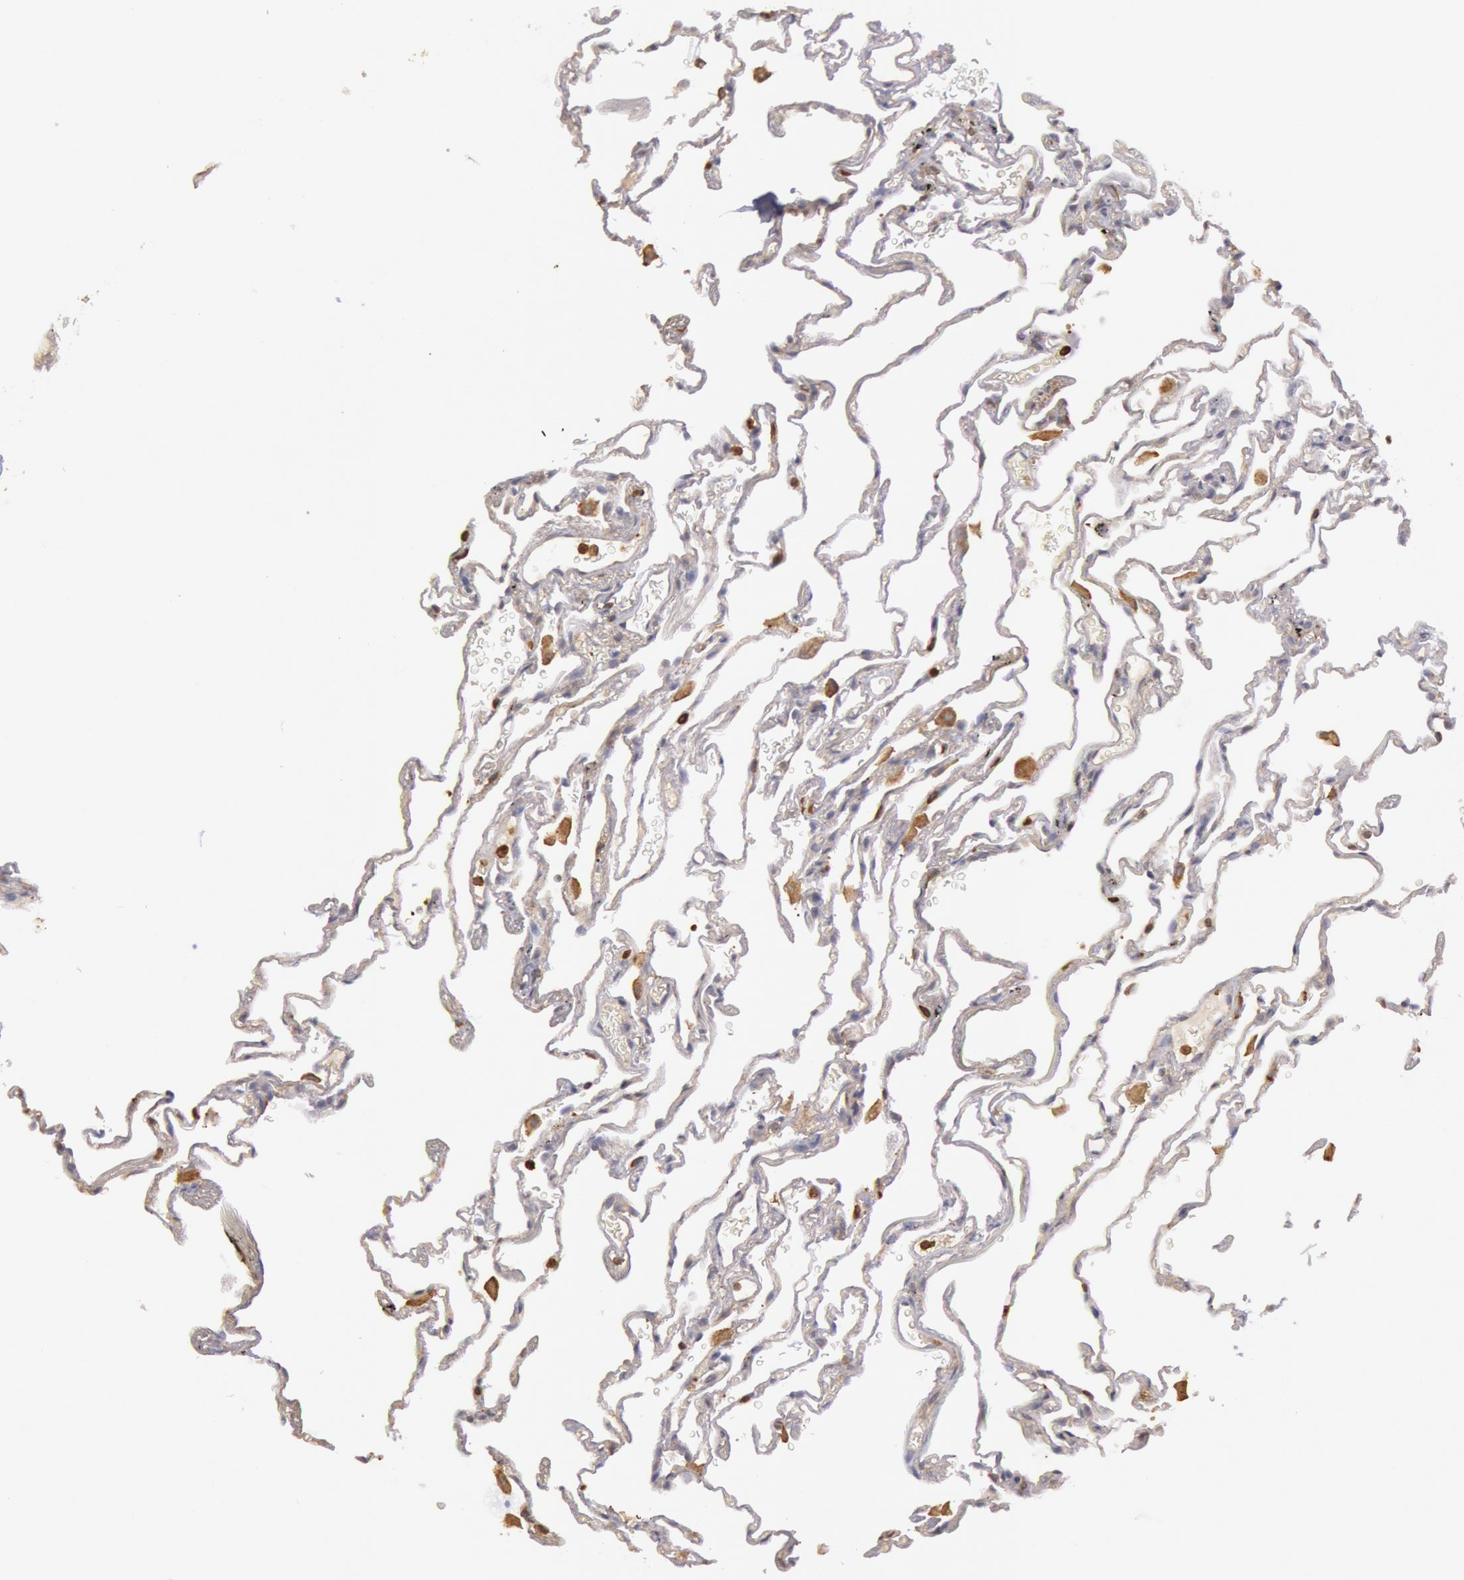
{"staining": {"intensity": "negative", "quantity": "none", "location": "none"}, "tissue": "lung", "cell_type": "Alveolar cells", "image_type": "normal", "snomed": [{"axis": "morphology", "description": "Normal tissue, NOS"}, {"axis": "morphology", "description": "Inflammation, NOS"}, {"axis": "topography", "description": "Lung"}], "caption": "DAB (3,3'-diaminobenzidine) immunohistochemical staining of benign lung displays no significant expression in alveolar cells. (DAB immunohistochemistry visualized using brightfield microscopy, high magnification).", "gene": "PIK3R1", "patient": {"sex": "male", "age": 69}}